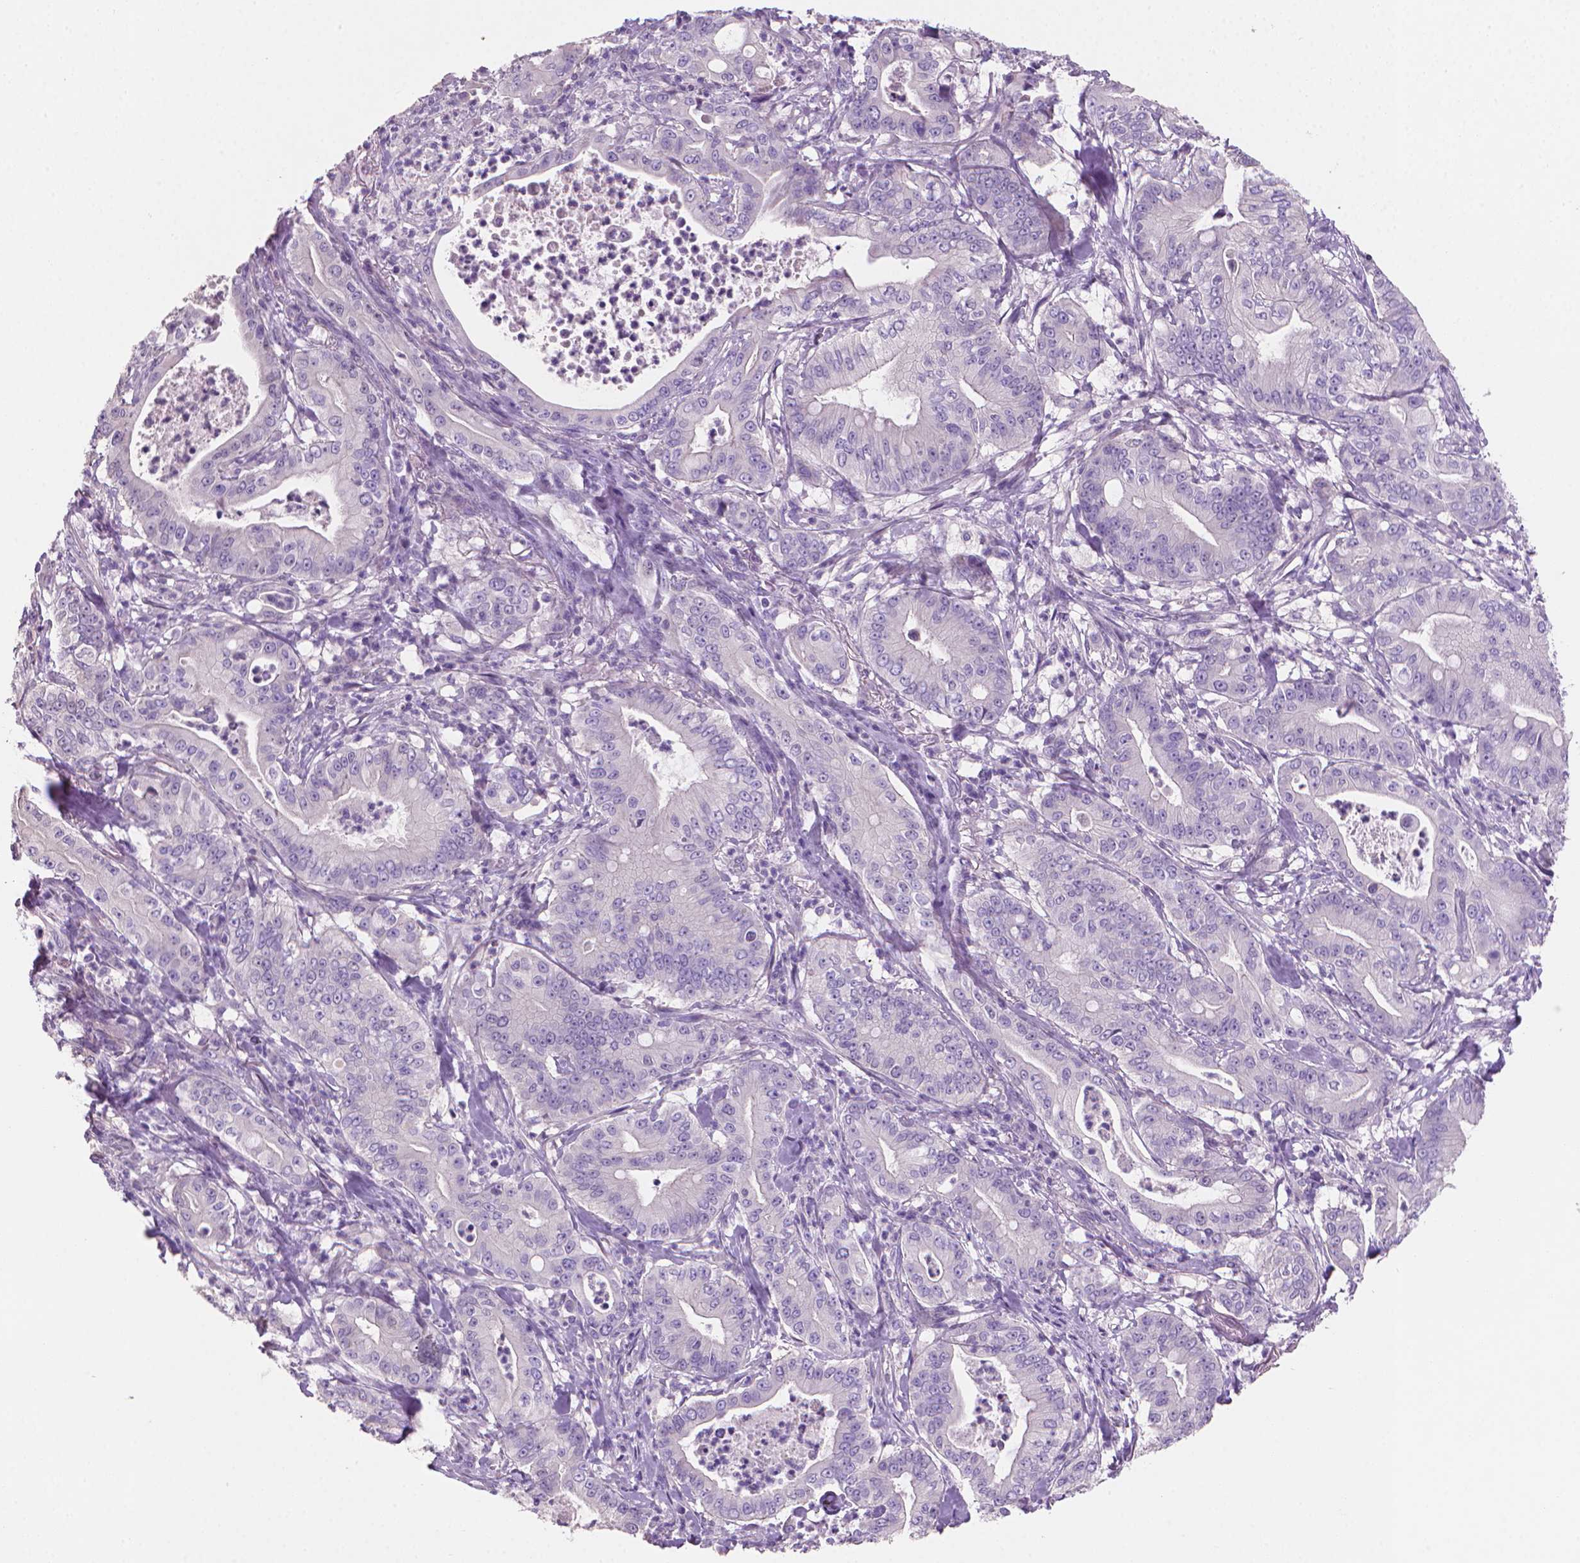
{"staining": {"intensity": "negative", "quantity": "none", "location": "none"}, "tissue": "pancreatic cancer", "cell_type": "Tumor cells", "image_type": "cancer", "snomed": [{"axis": "morphology", "description": "Adenocarcinoma, NOS"}, {"axis": "topography", "description": "Pancreas"}], "caption": "This photomicrograph is of pancreatic cancer (adenocarcinoma) stained with immunohistochemistry to label a protein in brown with the nuclei are counter-stained blue. There is no staining in tumor cells. The staining is performed using DAB brown chromogen with nuclei counter-stained in using hematoxylin.", "gene": "CLXN", "patient": {"sex": "male", "age": 71}}